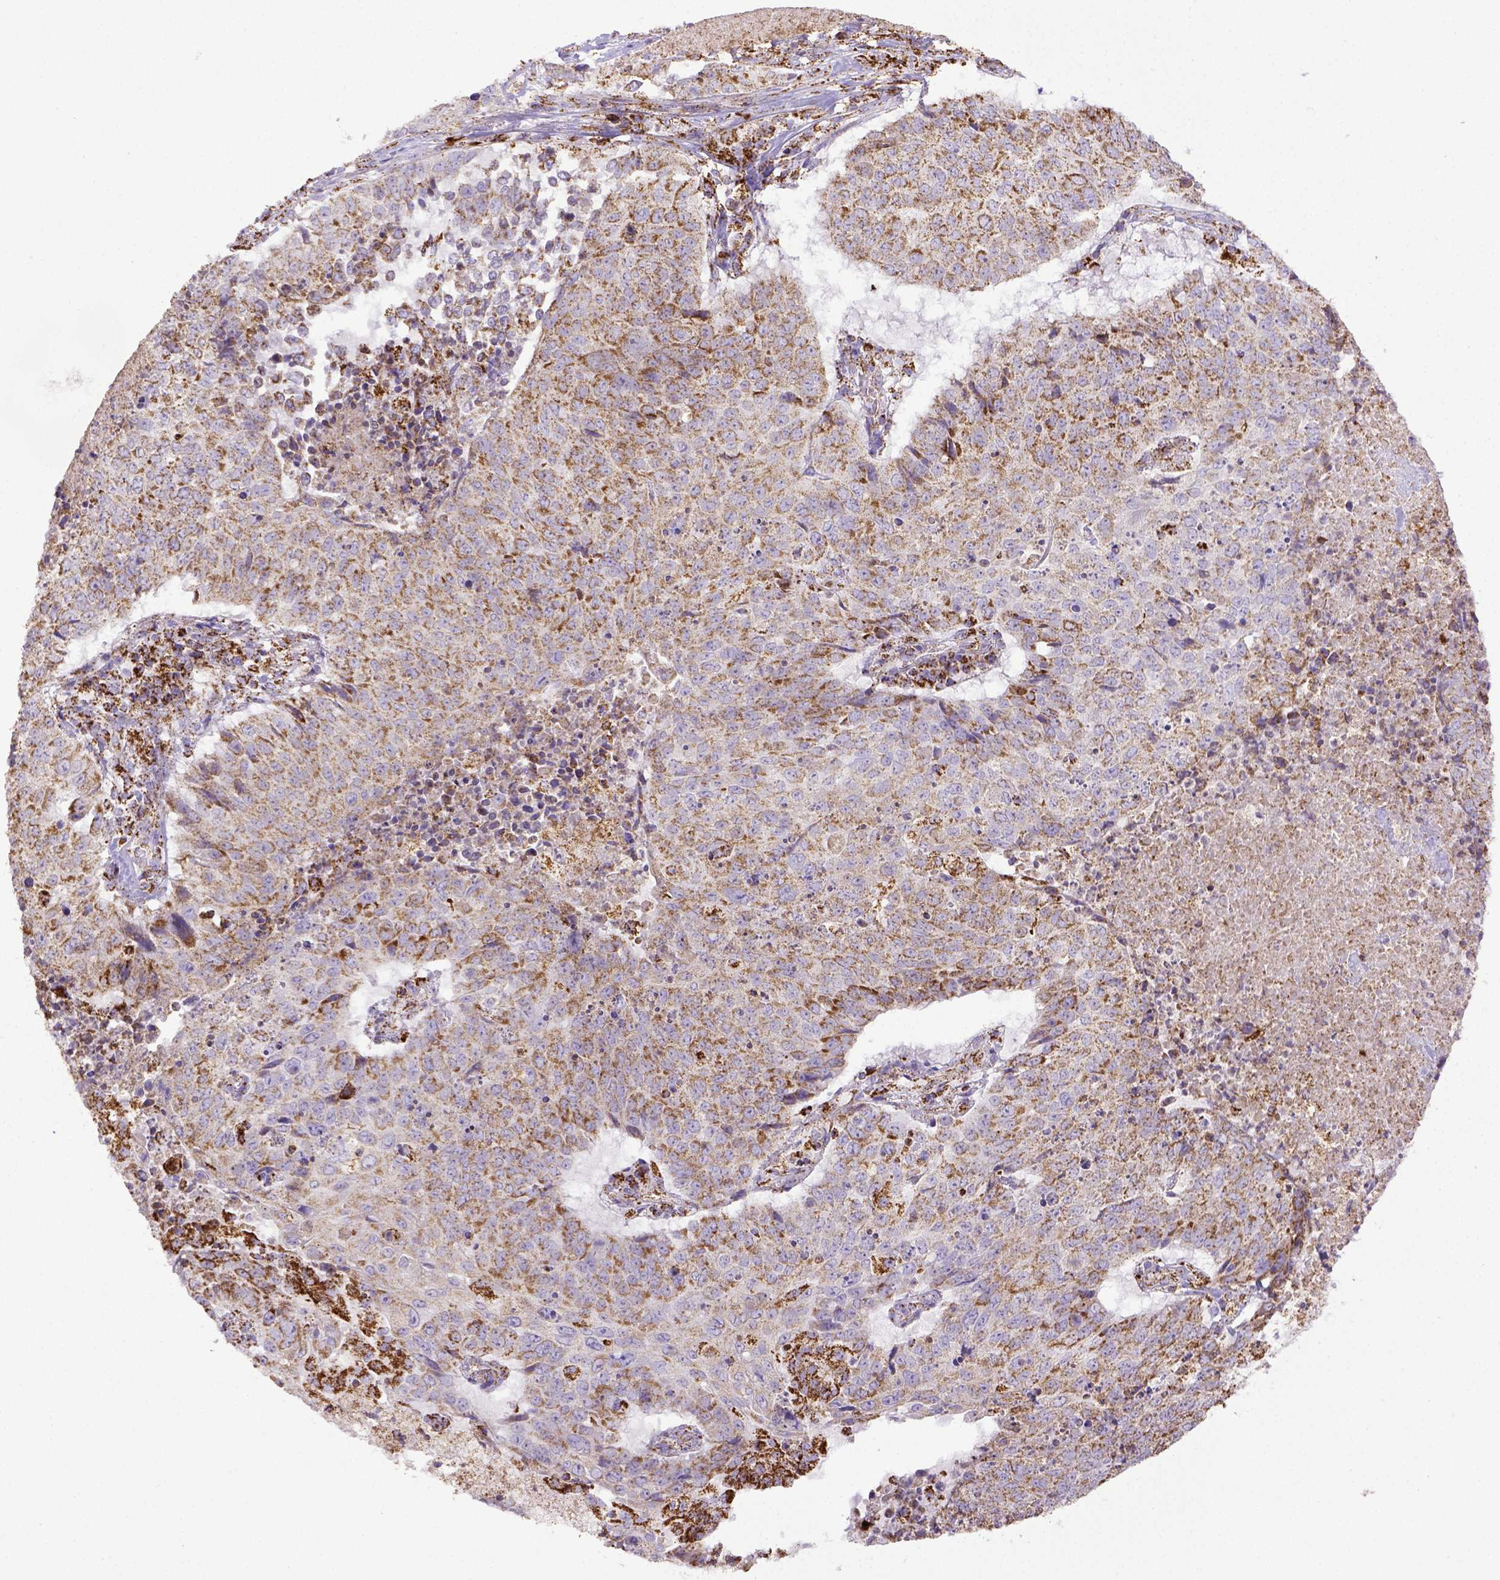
{"staining": {"intensity": "moderate", "quantity": ">75%", "location": "cytoplasmic/membranous"}, "tissue": "lung cancer", "cell_type": "Tumor cells", "image_type": "cancer", "snomed": [{"axis": "morphology", "description": "Normal tissue, NOS"}, {"axis": "morphology", "description": "Squamous cell carcinoma, NOS"}, {"axis": "topography", "description": "Bronchus"}, {"axis": "topography", "description": "Lung"}], "caption": "Moderate cytoplasmic/membranous protein positivity is present in about >75% of tumor cells in lung cancer.", "gene": "MT-CO1", "patient": {"sex": "male", "age": 64}}